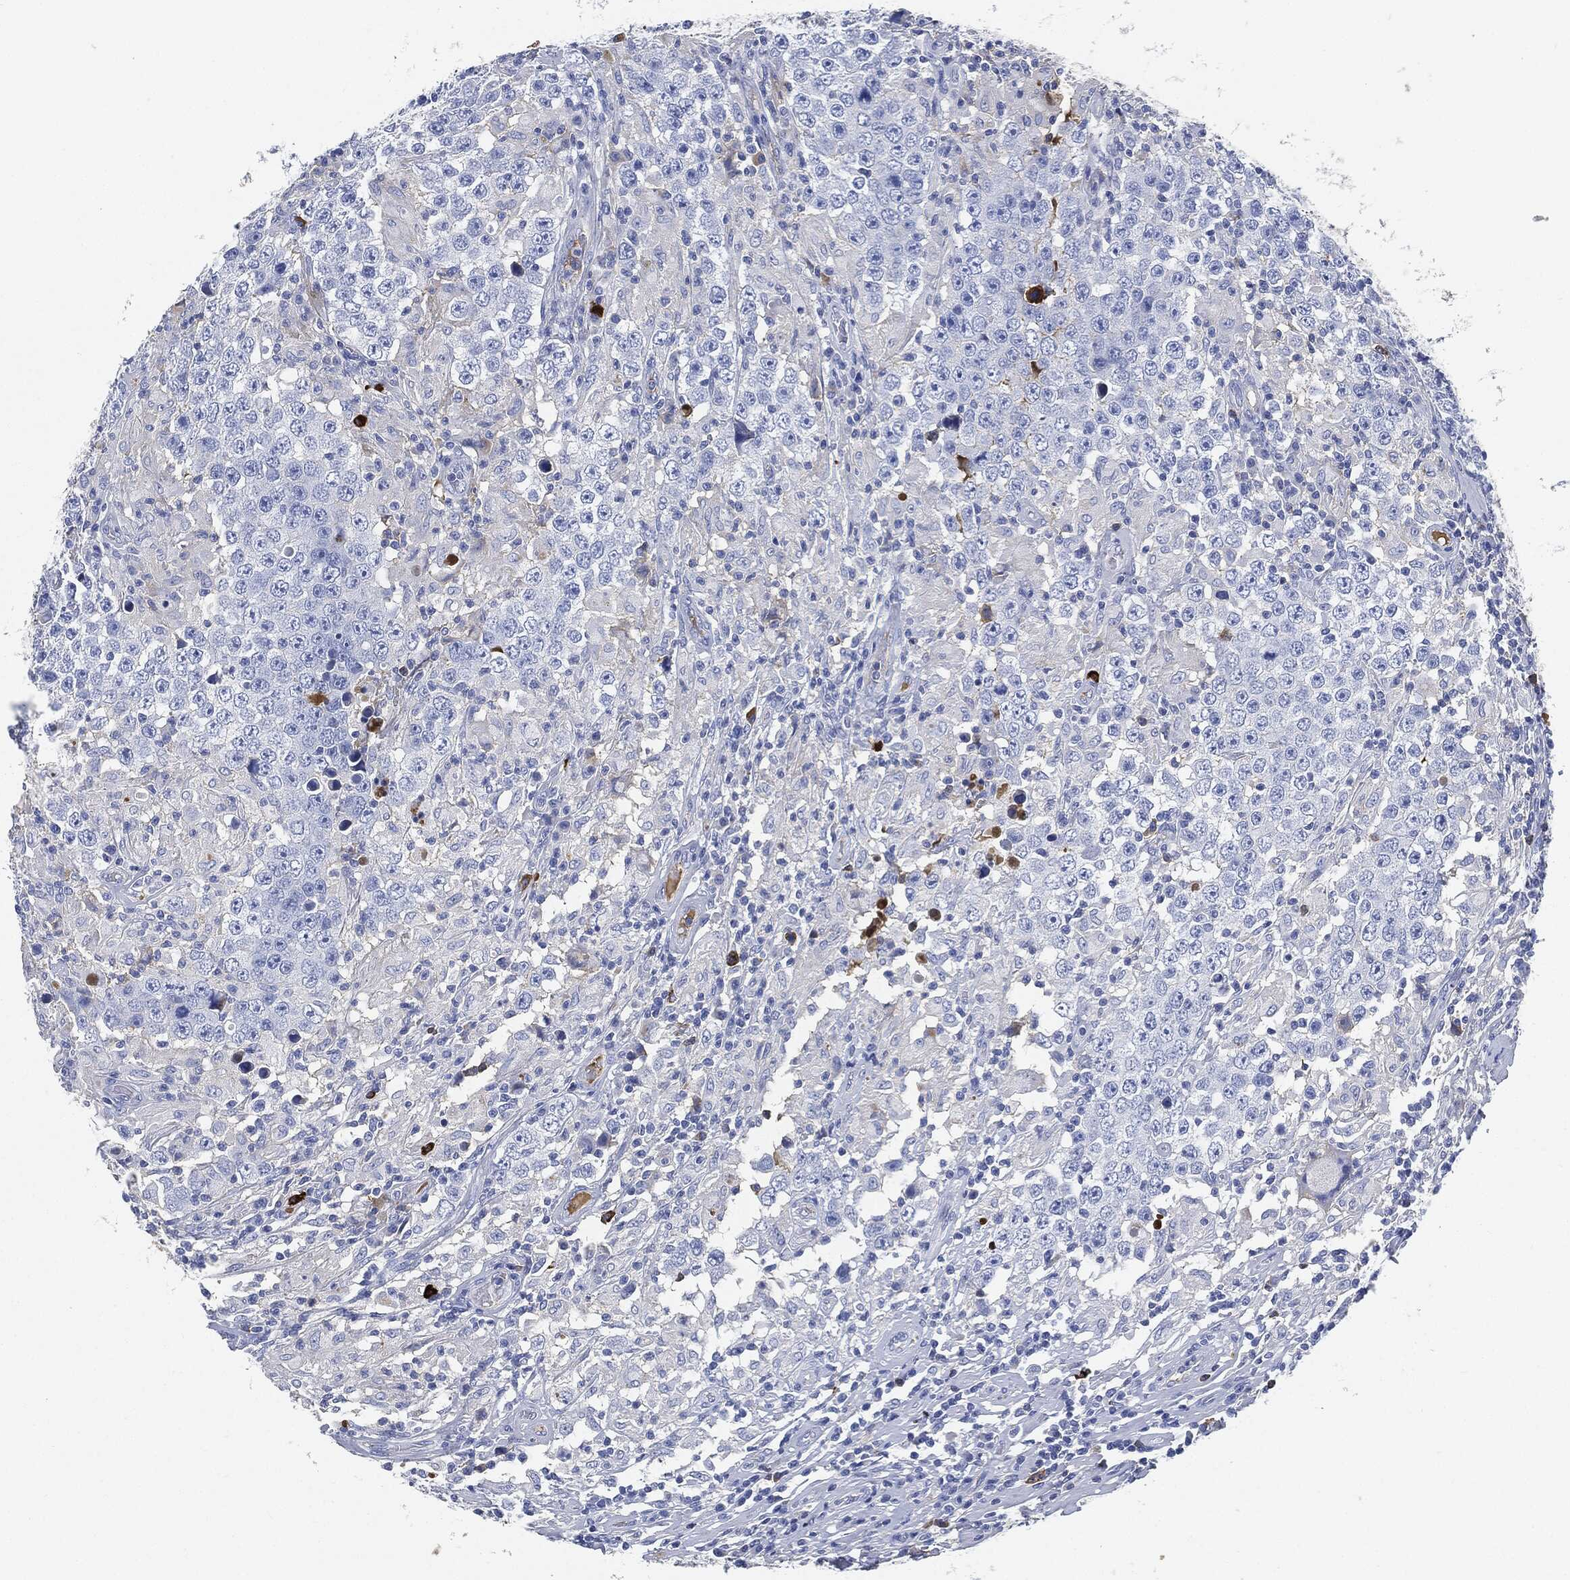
{"staining": {"intensity": "negative", "quantity": "none", "location": "none"}, "tissue": "testis cancer", "cell_type": "Tumor cells", "image_type": "cancer", "snomed": [{"axis": "morphology", "description": "Seminoma, NOS"}, {"axis": "morphology", "description": "Carcinoma, Embryonal, NOS"}, {"axis": "topography", "description": "Testis"}], "caption": "A photomicrograph of testis cancer stained for a protein exhibits no brown staining in tumor cells. The staining was performed using DAB (3,3'-diaminobenzidine) to visualize the protein expression in brown, while the nuclei were stained in blue with hematoxylin (Magnification: 20x).", "gene": "IGLV6-57", "patient": {"sex": "male", "age": 41}}